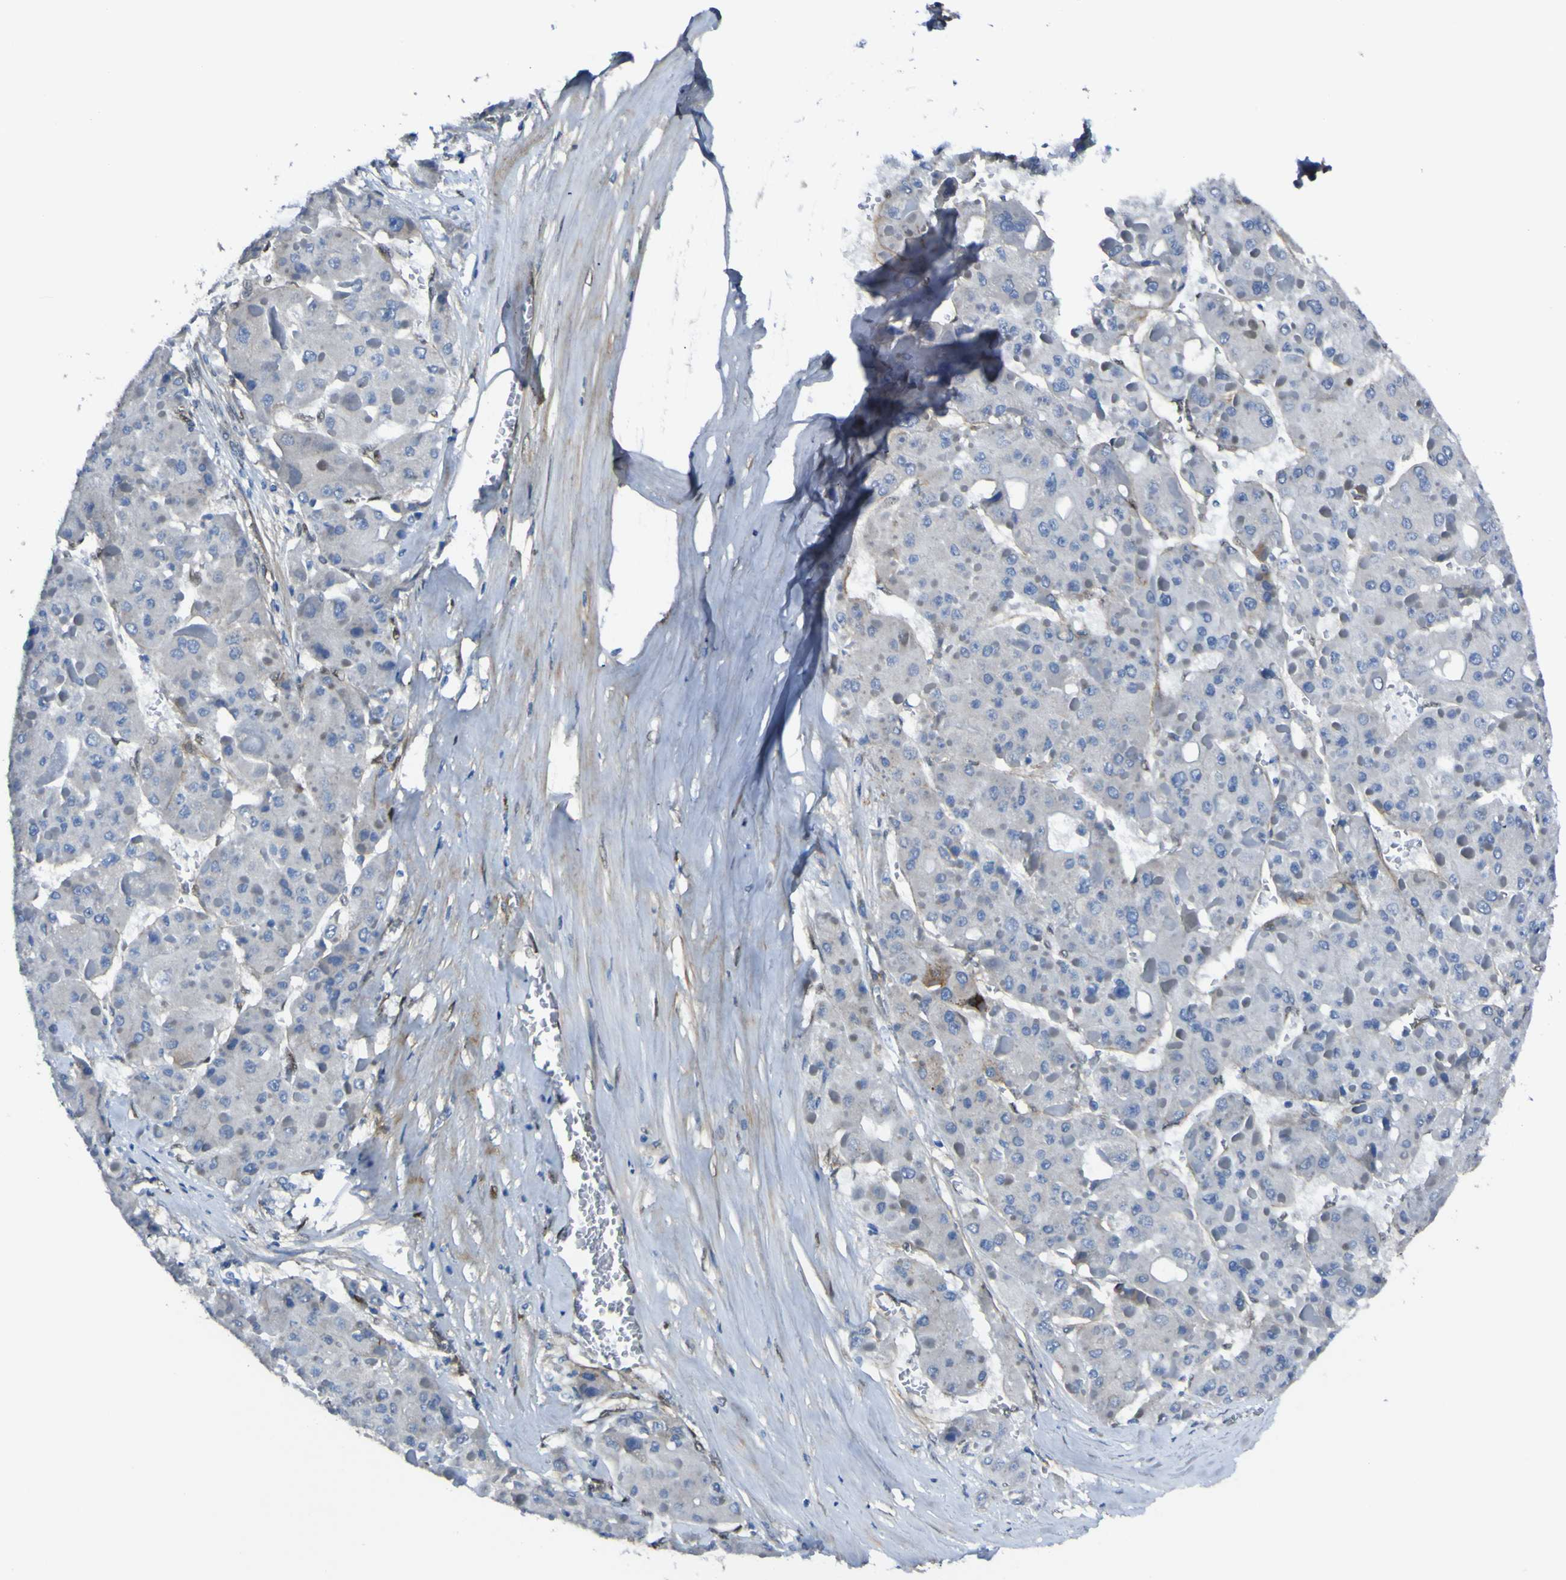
{"staining": {"intensity": "negative", "quantity": "none", "location": "none"}, "tissue": "liver cancer", "cell_type": "Tumor cells", "image_type": "cancer", "snomed": [{"axis": "morphology", "description": "Carcinoma, Hepatocellular, NOS"}, {"axis": "topography", "description": "Liver"}], "caption": "Tumor cells are negative for brown protein staining in liver cancer (hepatocellular carcinoma).", "gene": "LRRN1", "patient": {"sex": "female", "age": 73}}